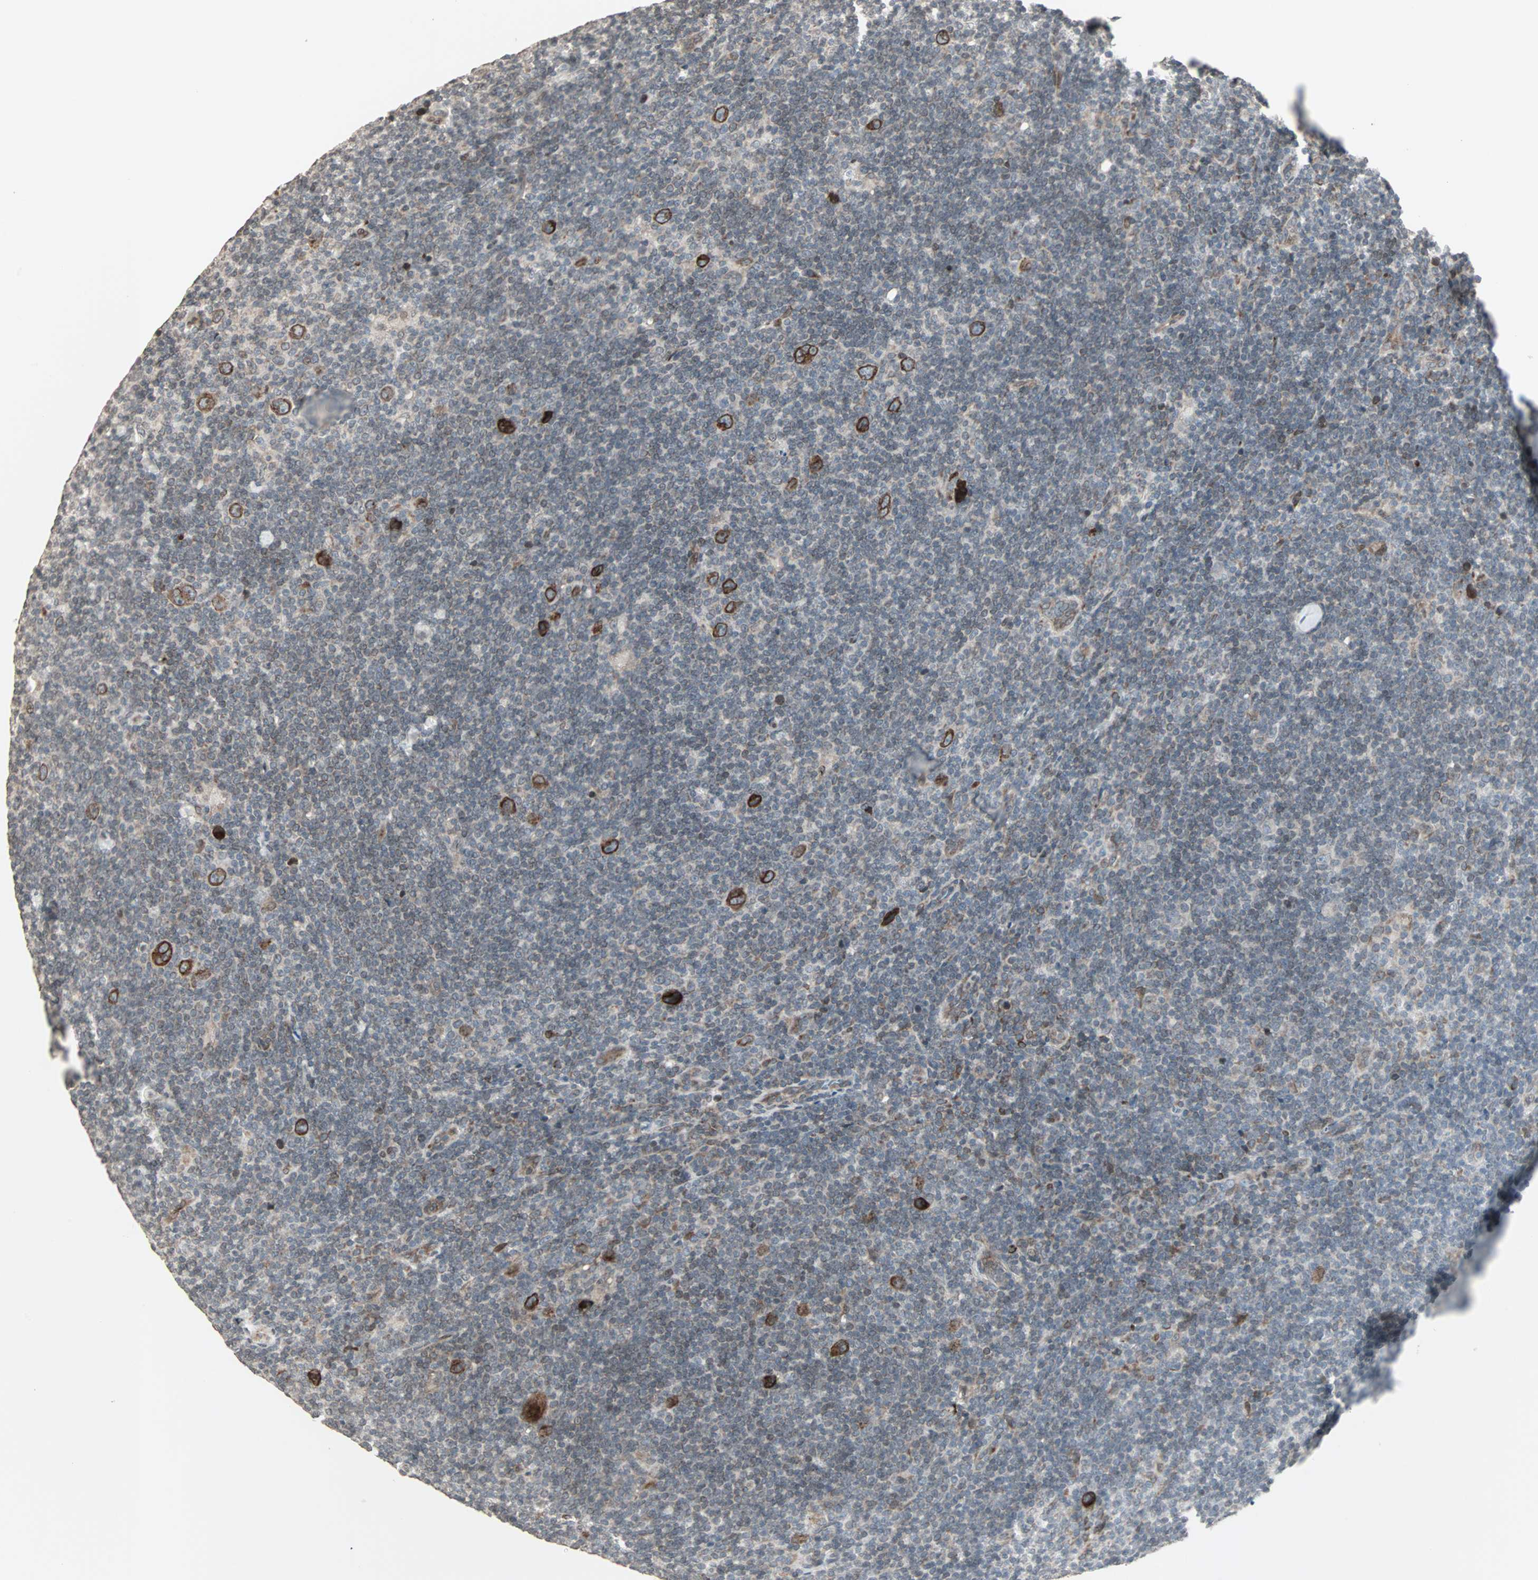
{"staining": {"intensity": "moderate", "quantity": ">75%", "location": "cytoplasmic/membranous"}, "tissue": "lymphoma", "cell_type": "Tumor cells", "image_type": "cancer", "snomed": [{"axis": "morphology", "description": "Hodgkin's disease, NOS"}, {"axis": "topography", "description": "Lymph node"}], "caption": "Immunohistochemistry staining of lymphoma, which displays medium levels of moderate cytoplasmic/membranous positivity in about >75% of tumor cells indicating moderate cytoplasmic/membranous protein expression. The staining was performed using DAB (3,3'-diaminobenzidine) (brown) for protein detection and nuclei were counterstained in hematoxylin (blue).", "gene": "CBLC", "patient": {"sex": "female", "age": 57}}